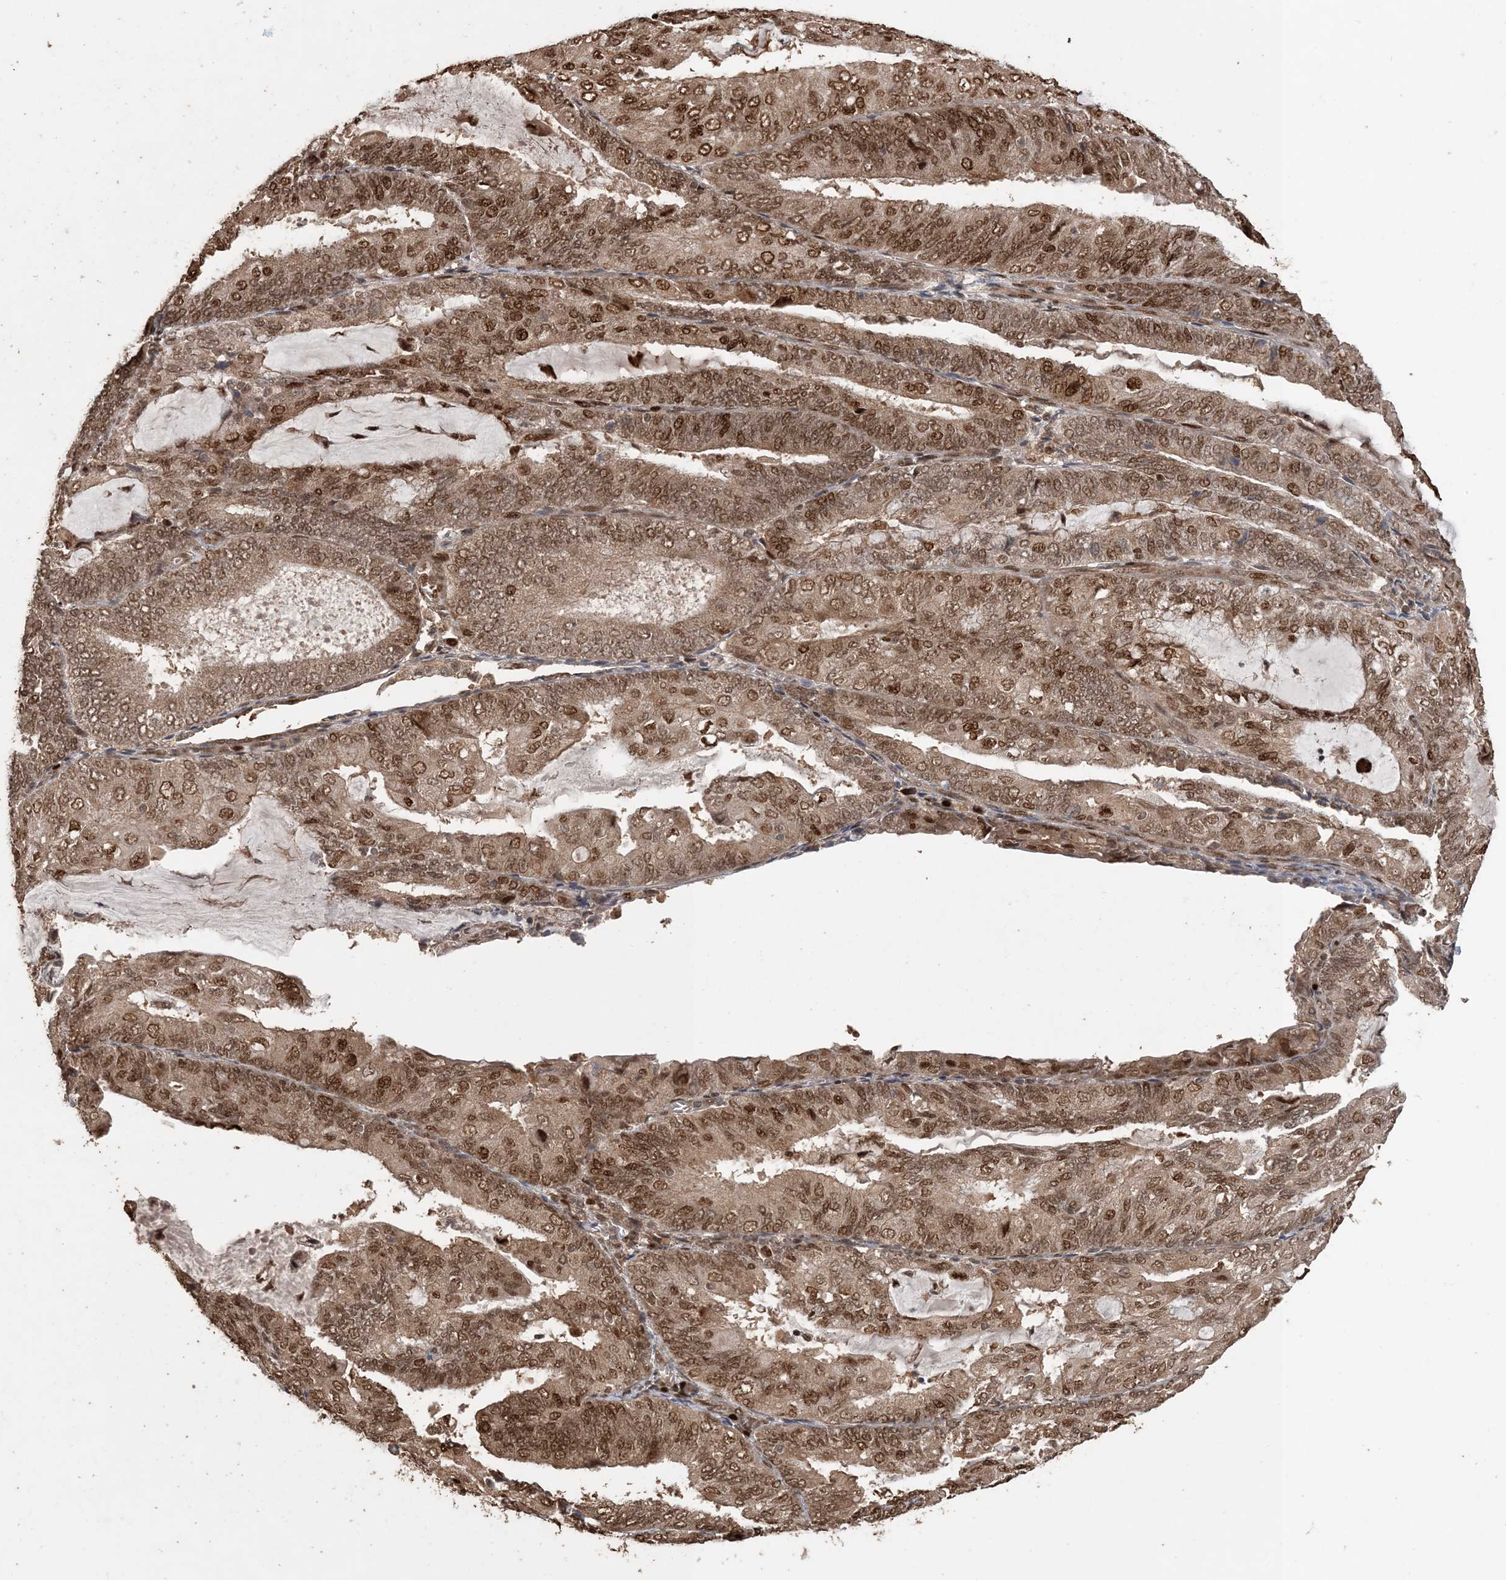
{"staining": {"intensity": "moderate", "quantity": ">75%", "location": "cytoplasmic/membranous,nuclear"}, "tissue": "endometrial cancer", "cell_type": "Tumor cells", "image_type": "cancer", "snomed": [{"axis": "morphology", "description": "Adenocarcinoma, NOS"}, {"axis": "topography", "description": "Endometrium"}], "caption": "Human adenocarcinoma (endometrial) stained with a protein marker displays moderate staining in tumor cells.", "gene": "ATP13A2", "patient": {"sex": "female", "age": 81}}